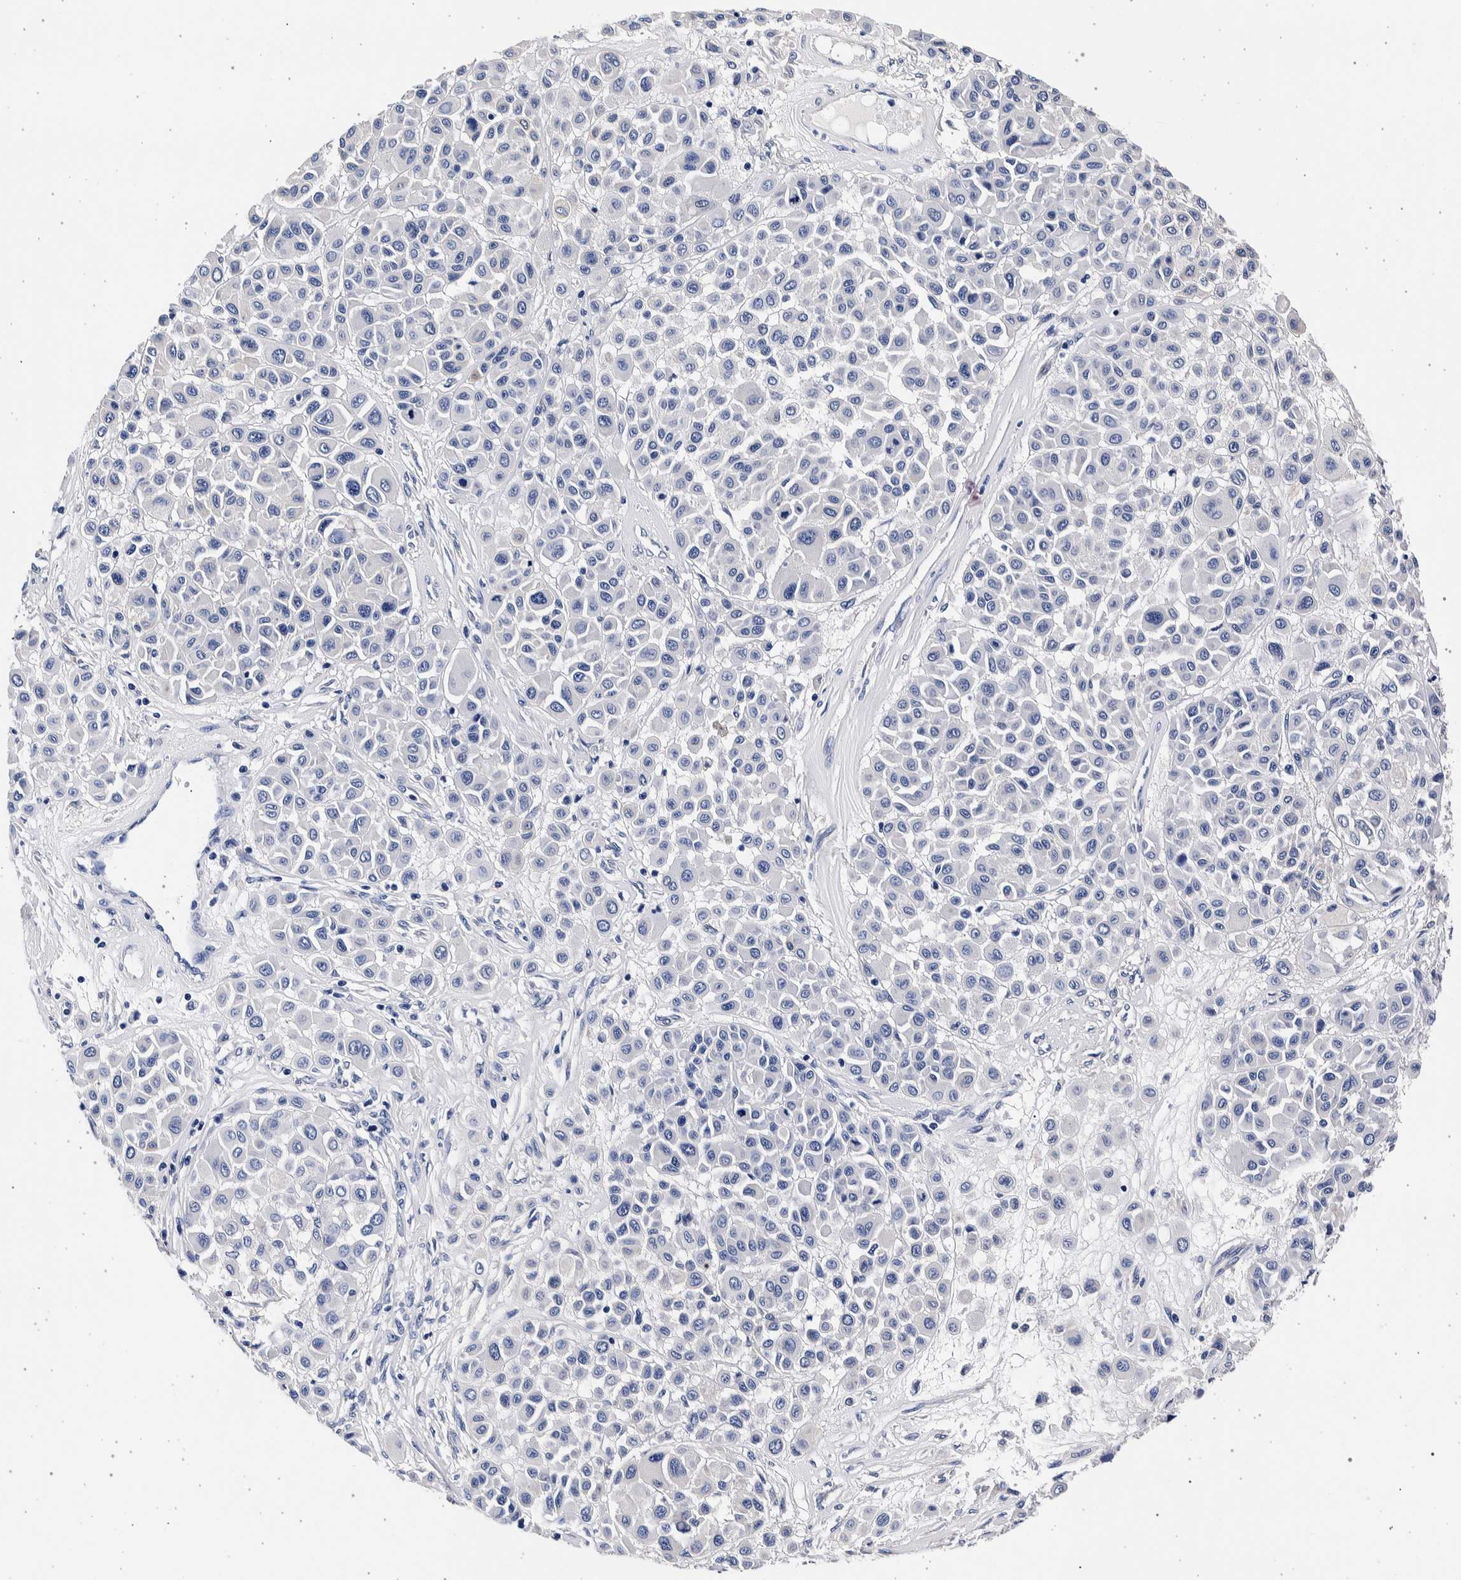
{"staining": {"intensity": "negative", "quantity": "none", "location": "none"}, "tissue": "melanoma", "cell_type": "Tumor cells", "image_type": "cancer", "snomed": [{"axis": "morphology", "description": "Malignant melanoma, Metastatic site"}, {"axis": "topography", "description": "Soft tissue"}], "caption": "IHC of malignant melanoma (metastatic site) demonstrates no positivity in tumor cells.", "gene": "NIBAN2", "patient": {"sex": "male", "age": 41}}